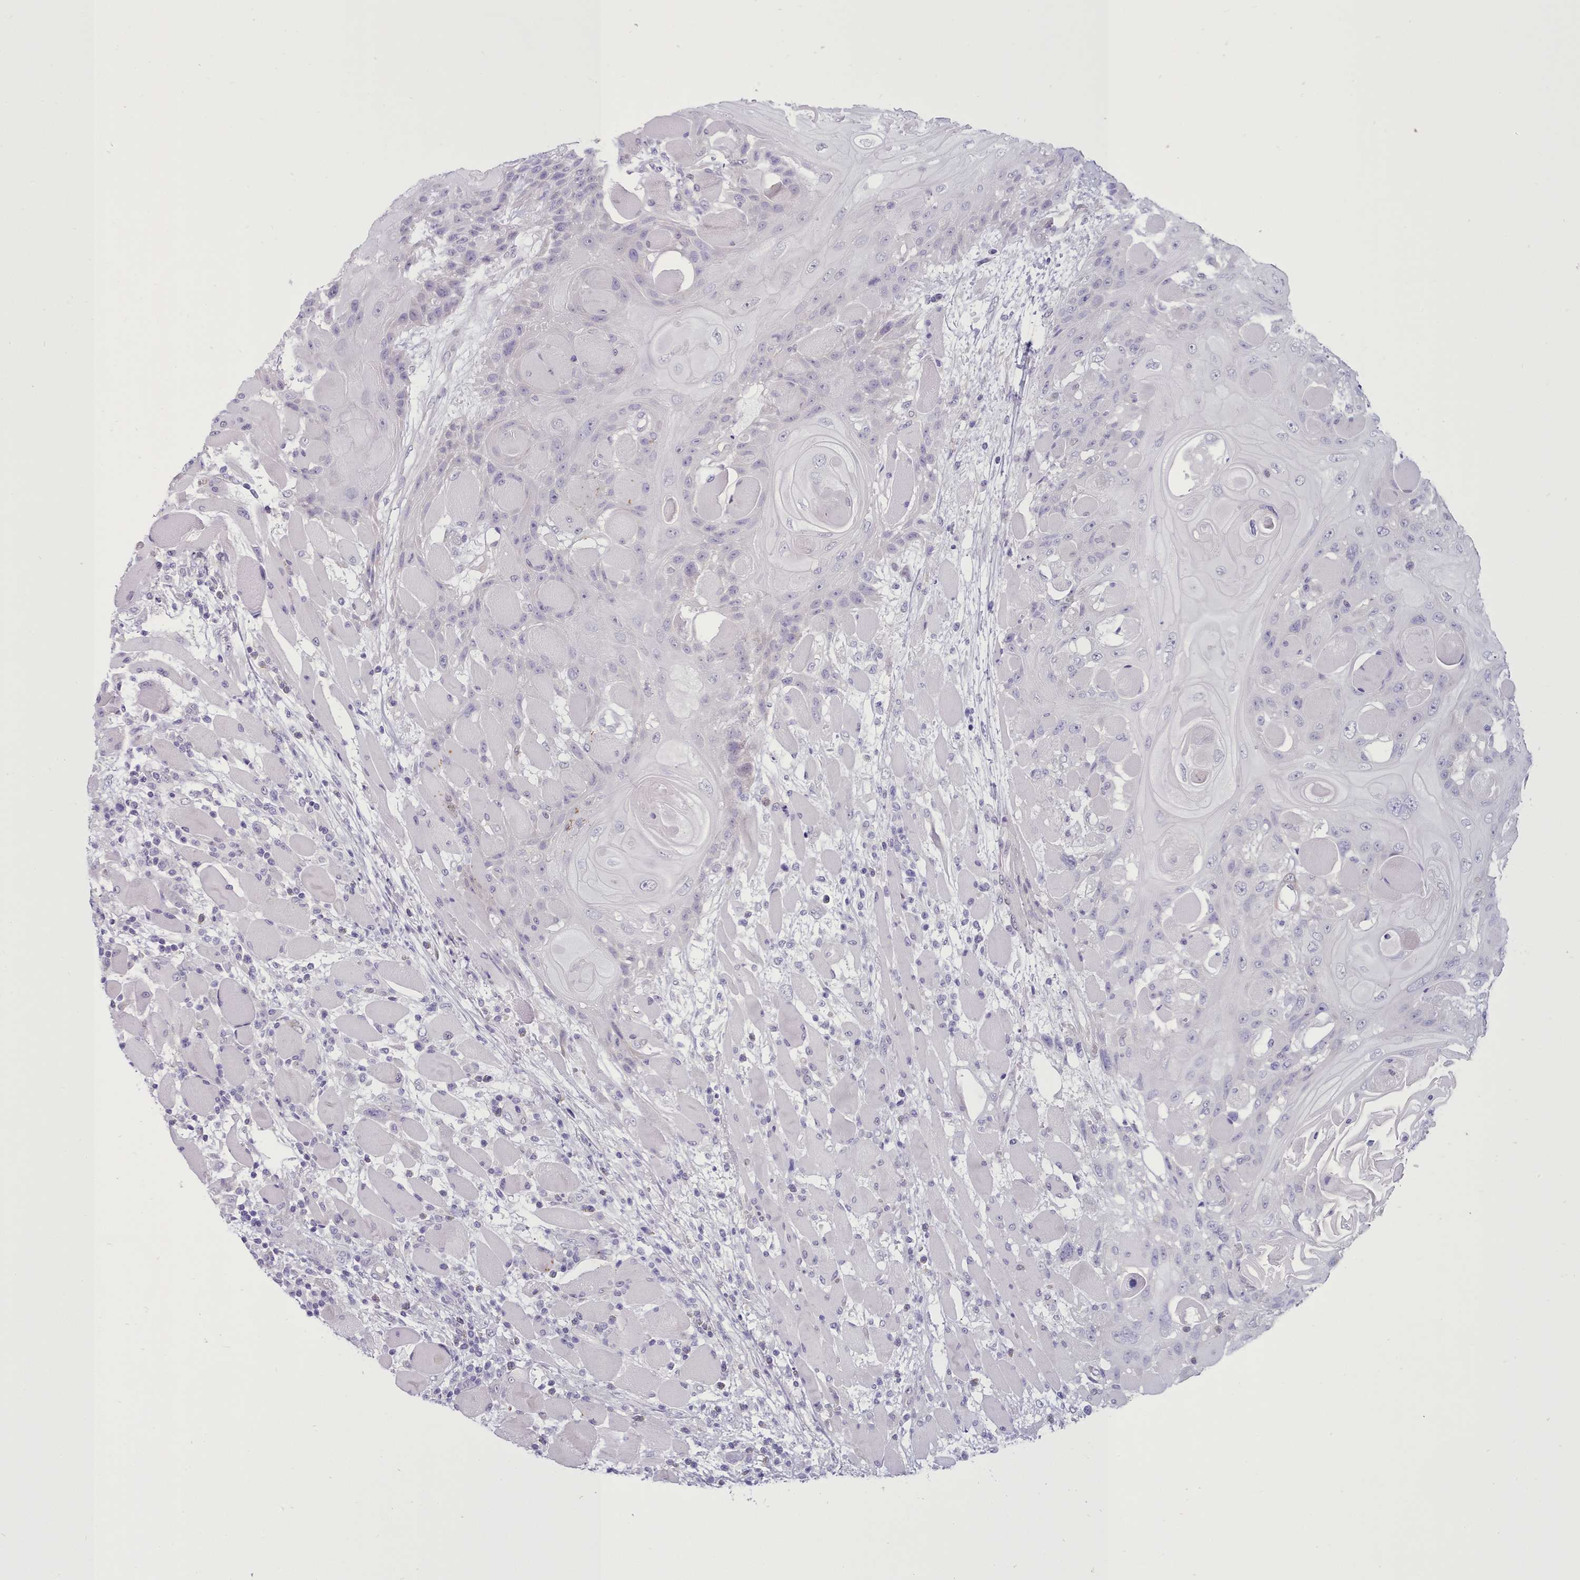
{"staining": {"intensity": "negative", "quantity": "none", "location": "none"}, "tissue": "head and neck cancer", "cell_type": "Tumor cells", "image_type": "cancer", "snomed": [{"axis": "morphology", "description": "Squamous cell carcinoma, NOS"}, {"axis": "topography", "description": "Head-Neck"}], "caption": "Head and neck cancer (squamous cell carcinoma) stained for a protein using immunohistochemistry (IHC) displays no positivity tumor cells.", "gene": "TMEM253", "patient": {"sex": "female", "age": 43}}